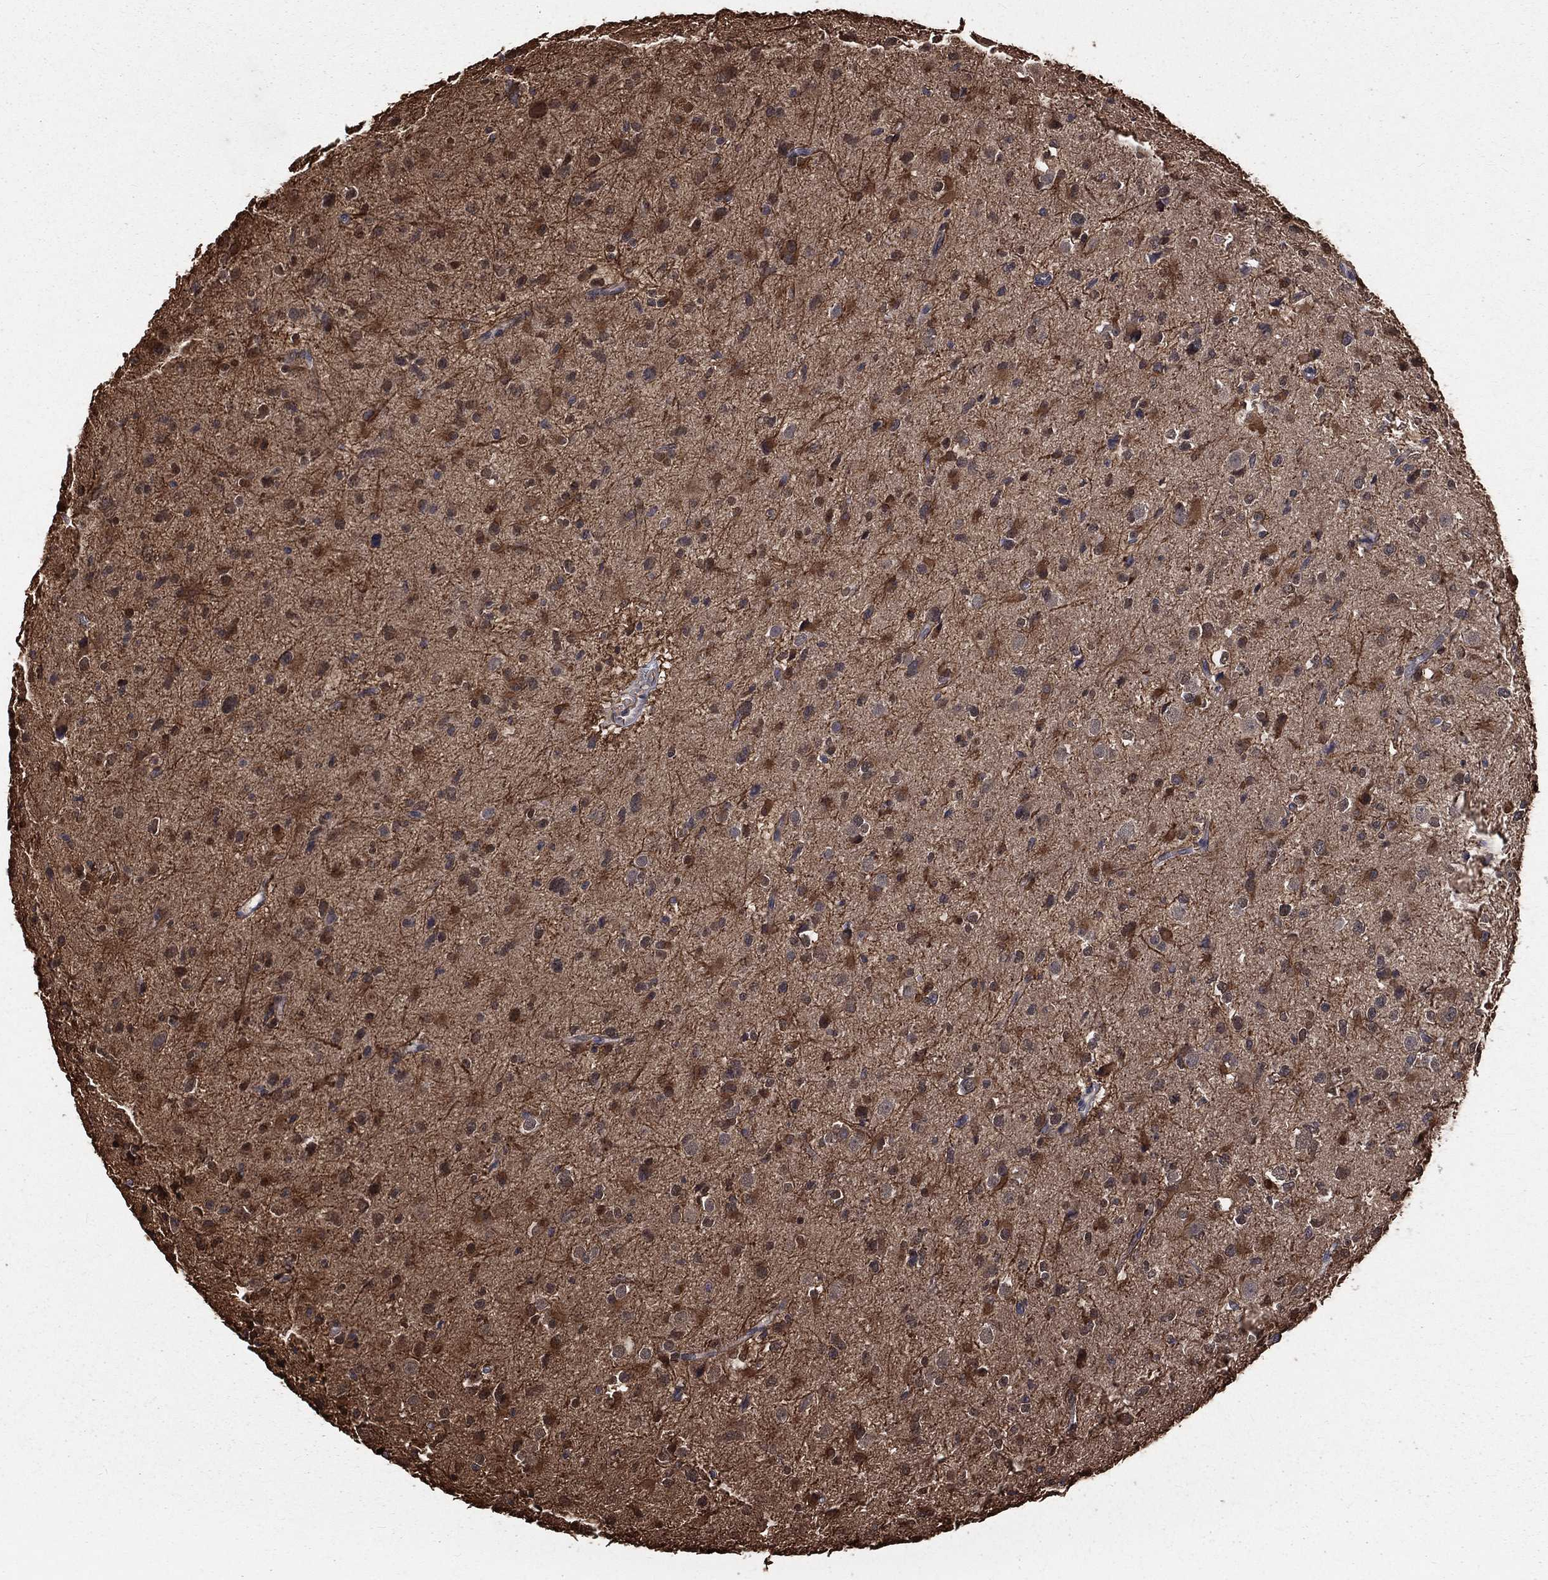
{"staining": {"intensity": "moderate", "quantity": "25%-75%", "location": "cytoplasmic/membranous,nuclear"}, "tissue": "glioma", "cell_type": "Tumor cells", "image_type": "cancer", "snomed": [{"axis": "morphology", "description": "Glioma, malignant, Low grade"}, {"axis": "topography", "description": "Brain"}], "caption": "The immunohistochemical stain highlights moderate cytoplasmic/membranous and nuclear expression in tumor cells of glioma tissue. (brown staining indicates protein expression, while blue staining denotes nuclei).", "gene": "TBC1D2", "patient": {"sex": "female", "age": 32}}